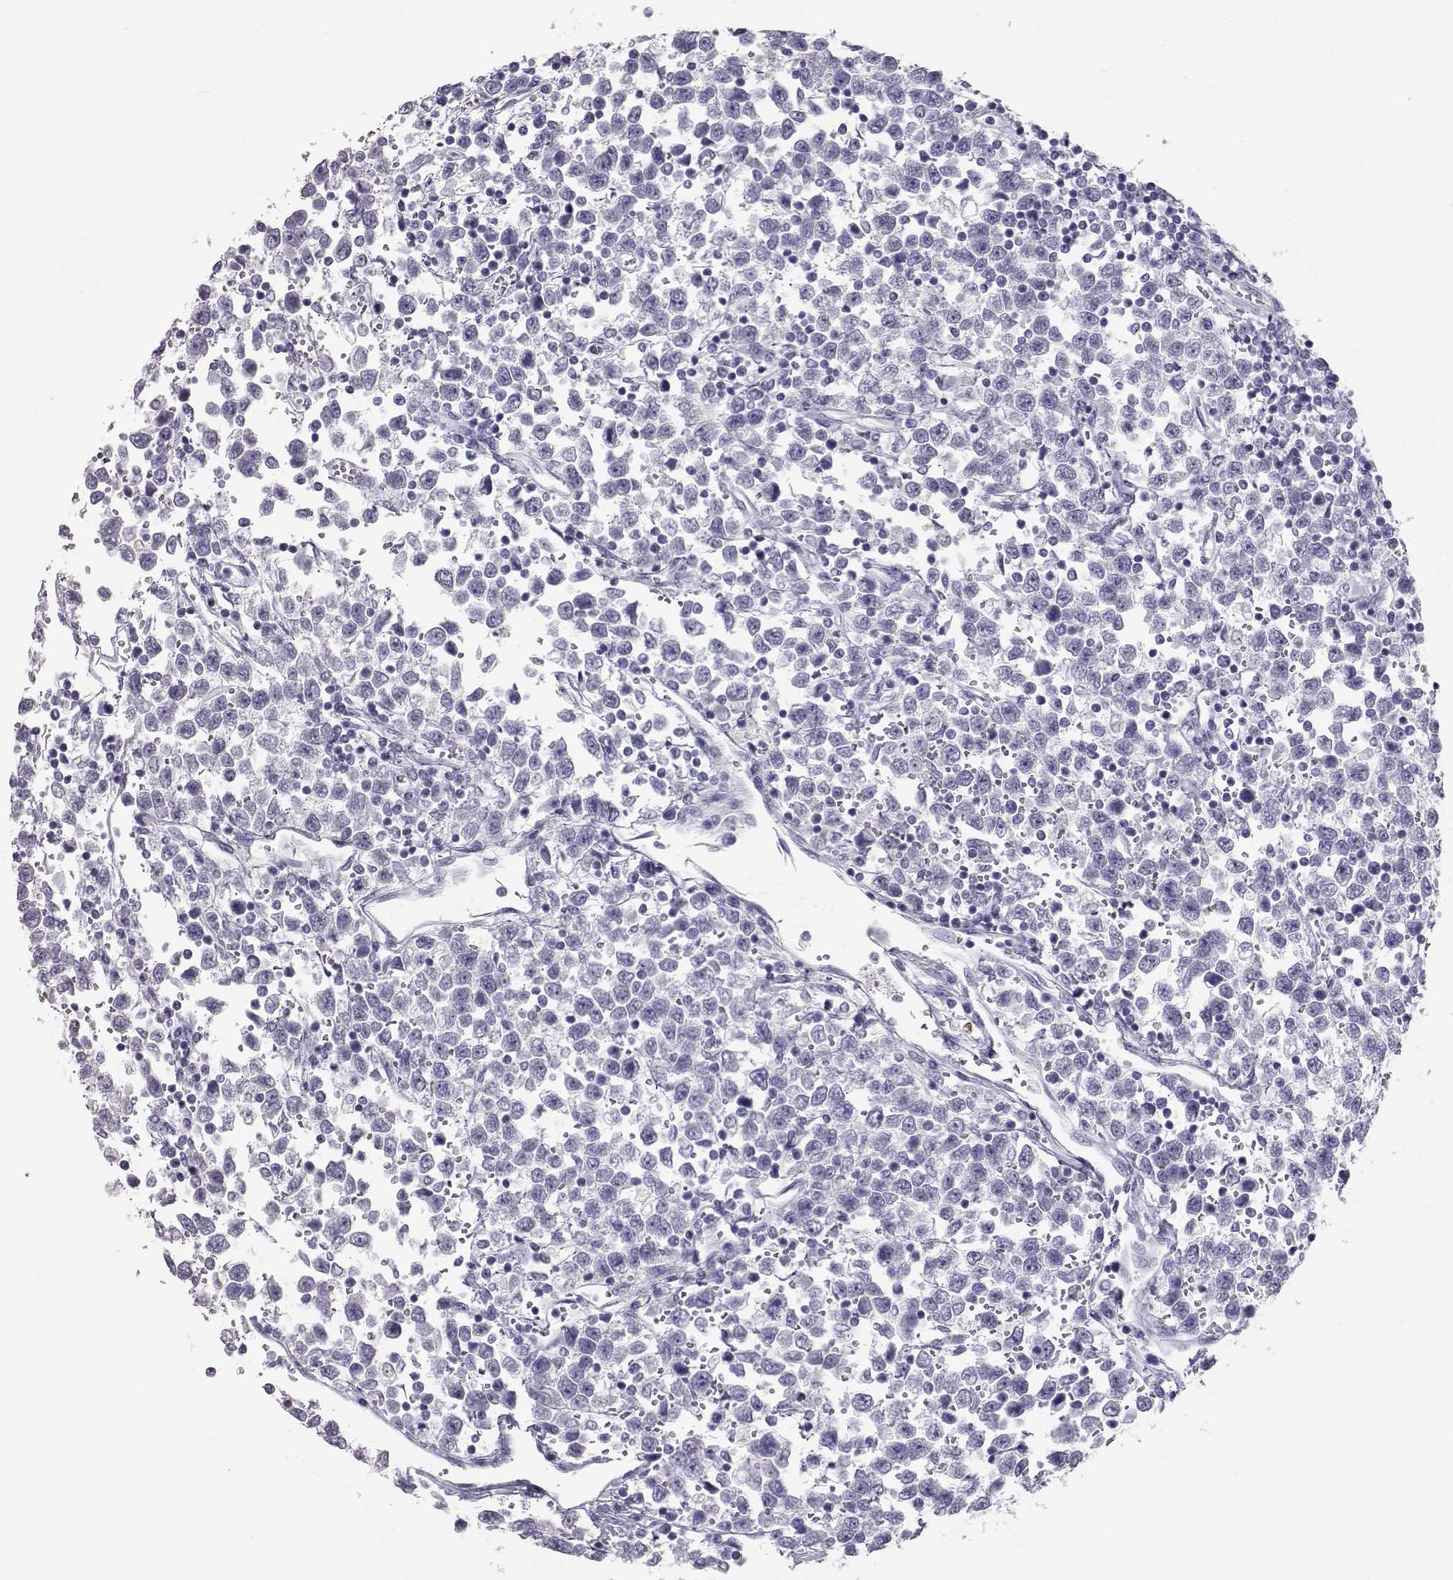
{"staining": {"intensity": "negative", "quantity": "none", "location": "none"}, "tissue": "testis cancer", "cell_type": "Tumor cells", "image_type": "cancer", "snomed": [{"axis": "morphology", "description": "Seminoma, NOS"}, {"axis": "topography", "description": "Testis"}], "caption": "DAB immunohistochemical staining of testis cancer shows no significant staining in tumor cells.", "gene": "PMCH", "patient": {"sex": "male", "age": 34}}